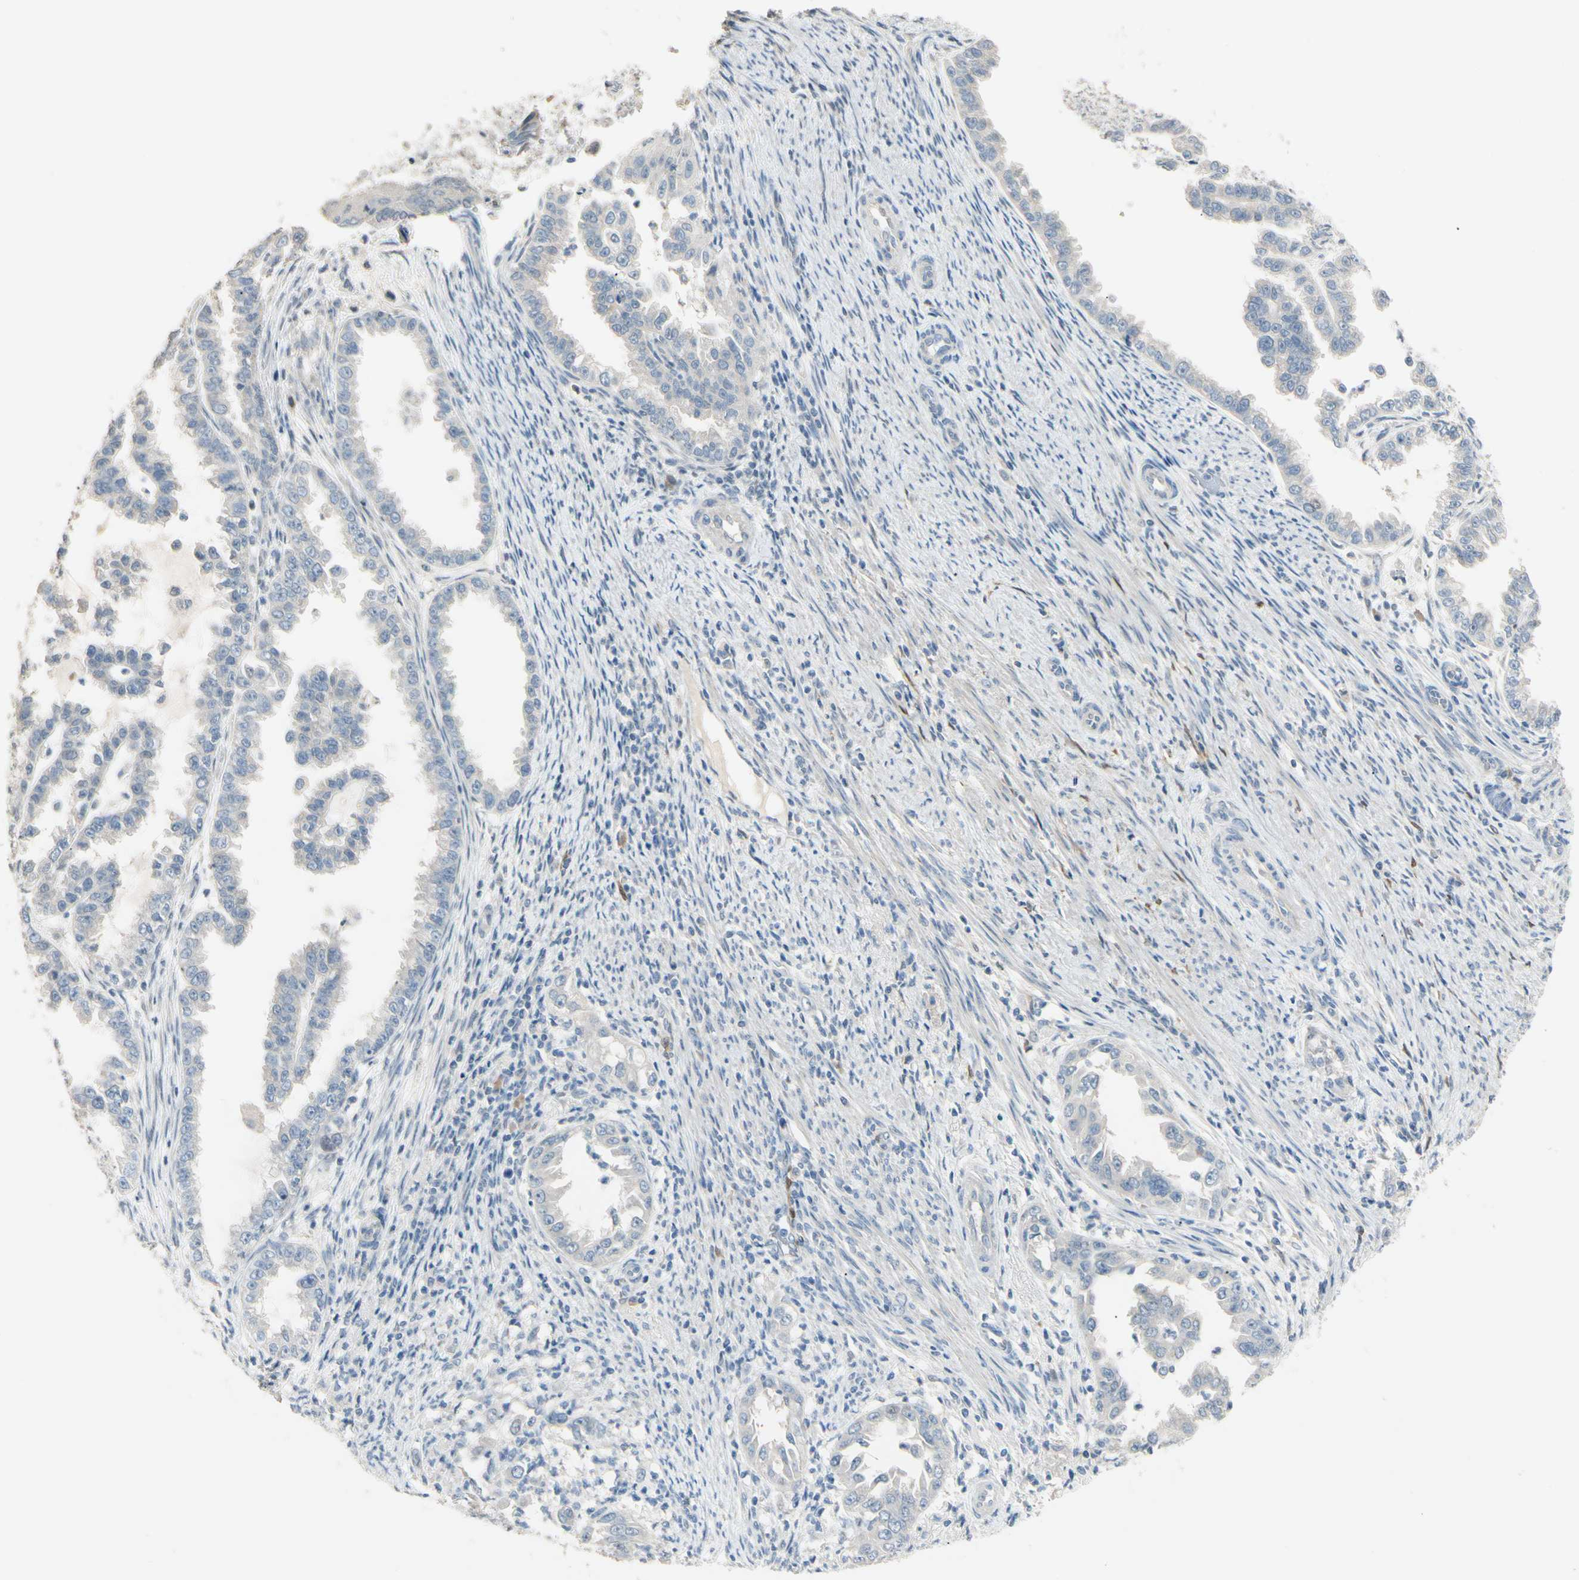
{"staining": {"intensity": "negative", "quantity": "none", "location": "none"}, "tissue": "endometrial cancer", "cell_type": "Tumor cells", "image_type": "cancer", "snomed": [{"axis": "morphology", "description": "Adenocarcinoma, NOS"}, {"axis": "topography", "description": "Endometrium"}], "caption": "DAB (3,3'-diaminobenzidine) immunohistochemical staining of human endometrial adenocarcinoma reveals no significant positivity in tumor cells. The staining was performed using DAB (3,3'-diaminobenzidine) to visualize the protein expression in brown, while the nuclei were stained in blue with hematoxylin (Magnification: 20x).", "gene": "GNE", "patient": {"sex": "female", "age": 85}}